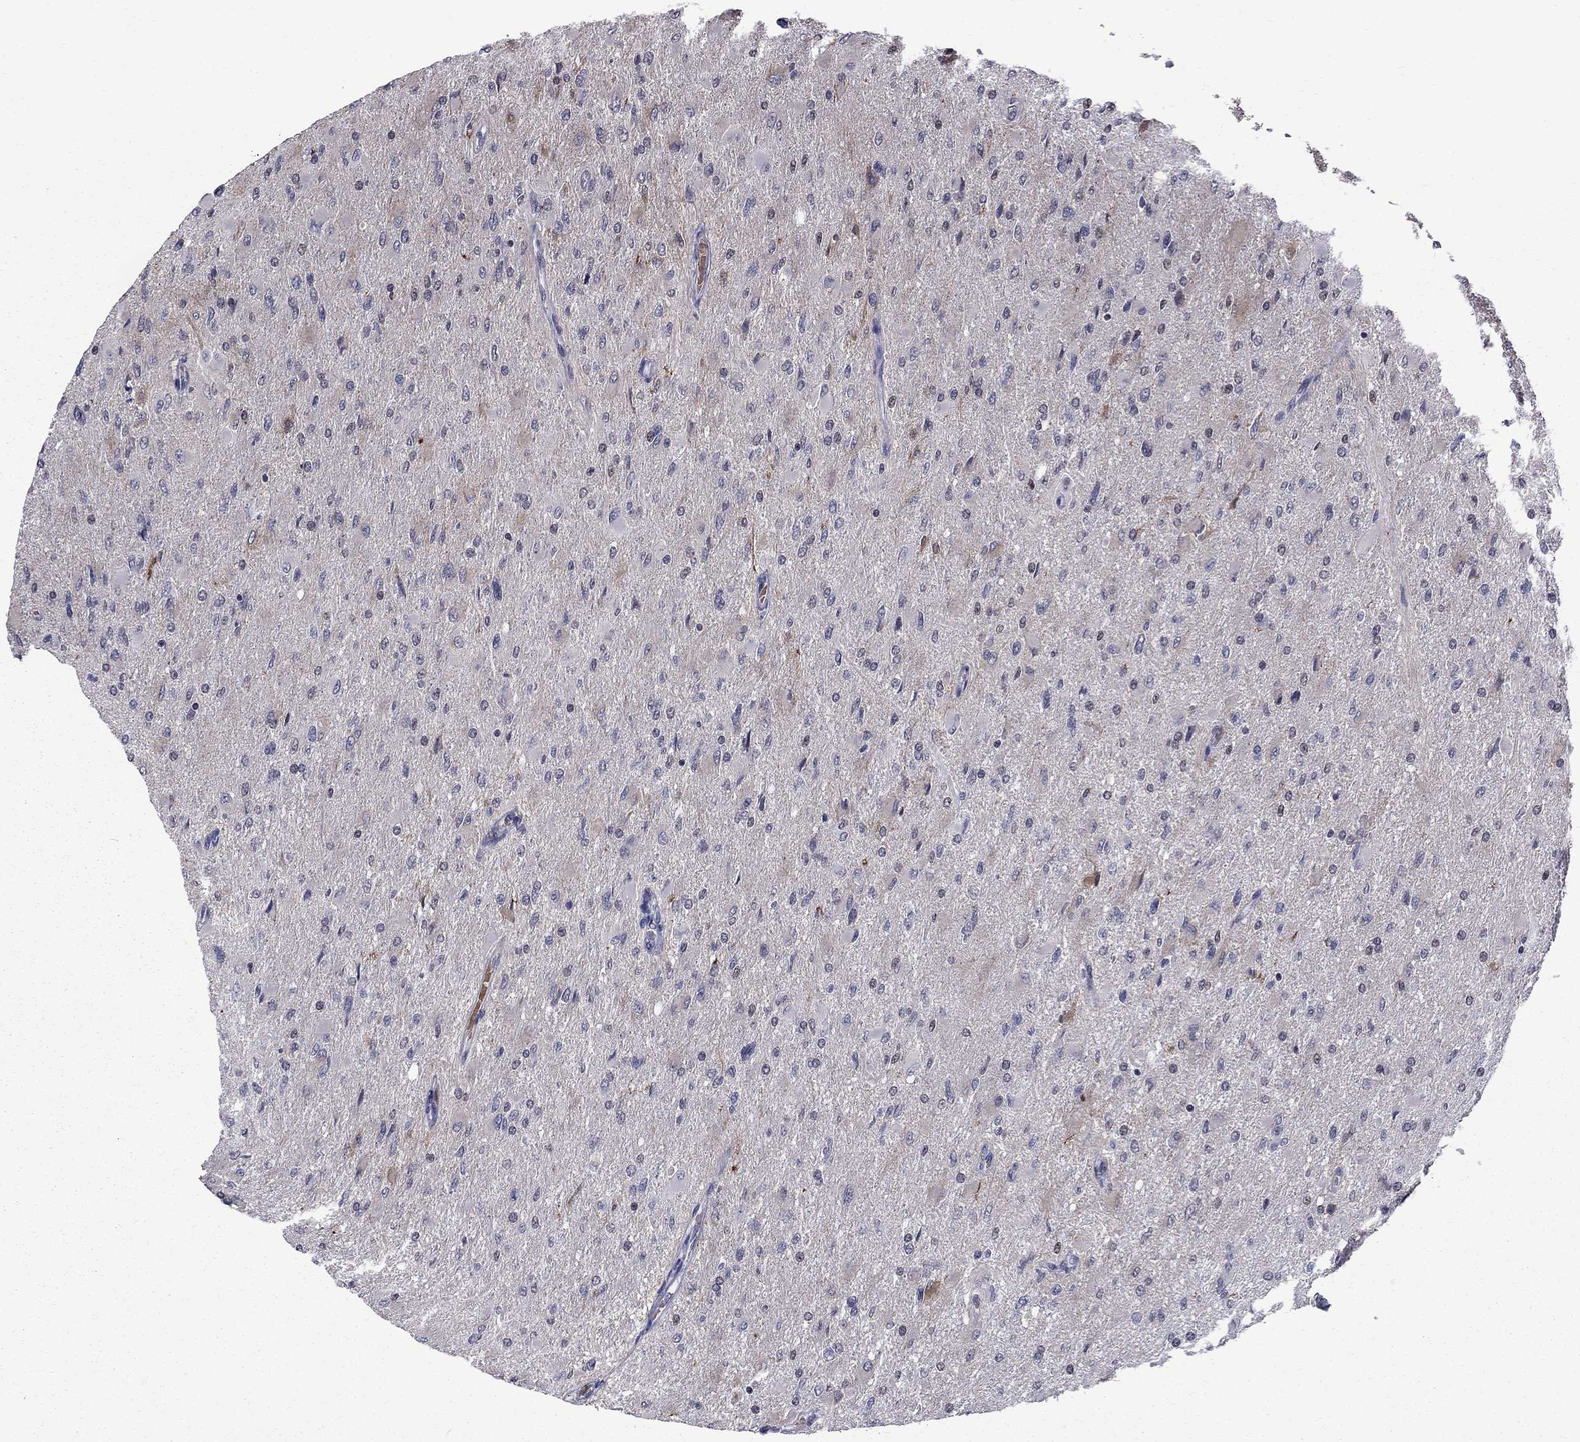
{"staining": {"intensity": "negative", "quantity": "none", "location": "none"}, "tissue": "glioma", "cell_type": "Tumor cells", "image_type": "cancer", "snomed": [{"axis": "morphology", "description": "Glioma, malignant, High grade"}, {"axis": "topography", "description": "Cerebral cortex"}], "caption": "An IHC photomicrograph of glioma is shown. There is no staining in tumor cells of glioma.", "gene": "HSPB2", "patient": {"sex": "female", "age": 36}}